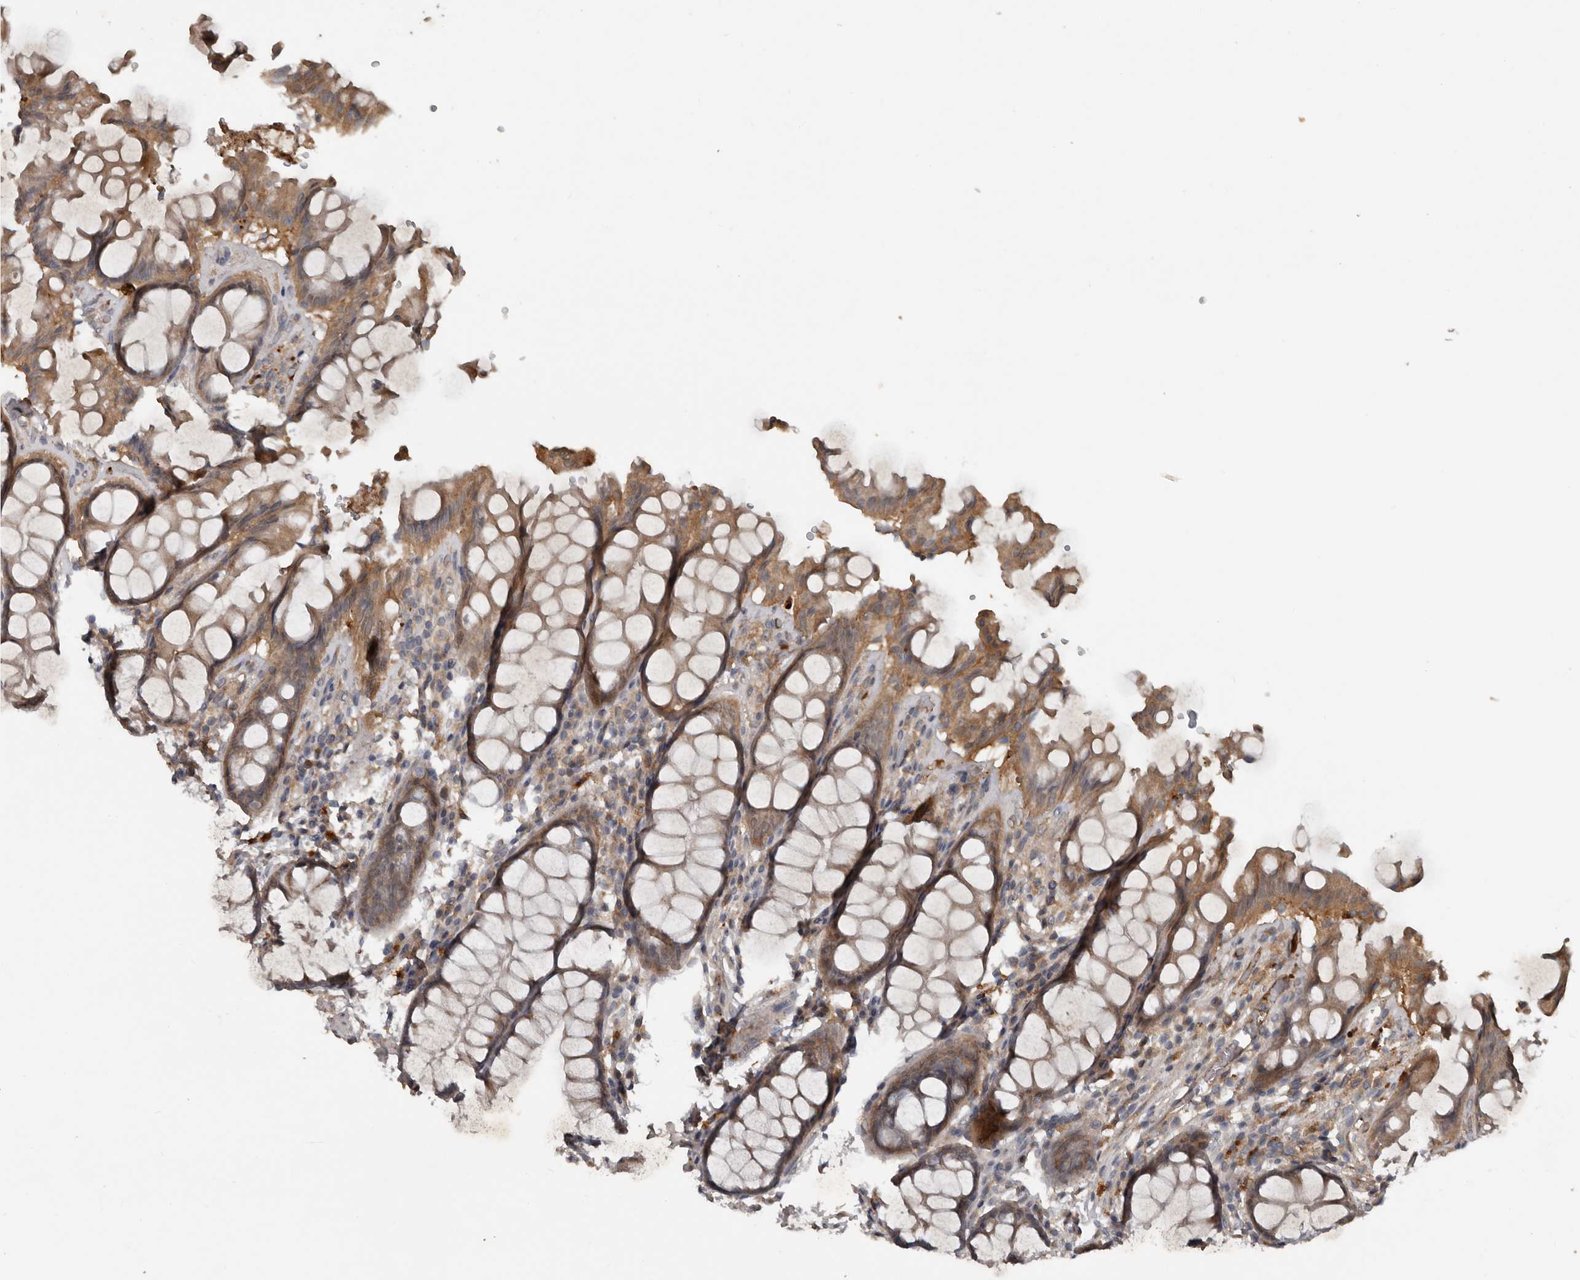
{"staining": {"intensity": "moderate", "quantity": ">75%", "location": "cytoplasmic/membranous"}, "tissue": "rectum", "cell_type": "Glandular cells", "image_type": "normal", "snomed": [{"axis": "morphology", "description": "Normal tissue, NOS"}, {"axis": "topography", "description": "Rectum"}], "caption": "The micrograph displays a brown stain indicating the presence of a protein in the cytoplasmic/membranous of glandular cells in rectum. (DAB (3,3'-diaminobenzidine) IHC with brightfield microscopy, high magnification).", "gene": "DNAJB4", "patient": {"sex": "male", "age": 64}}